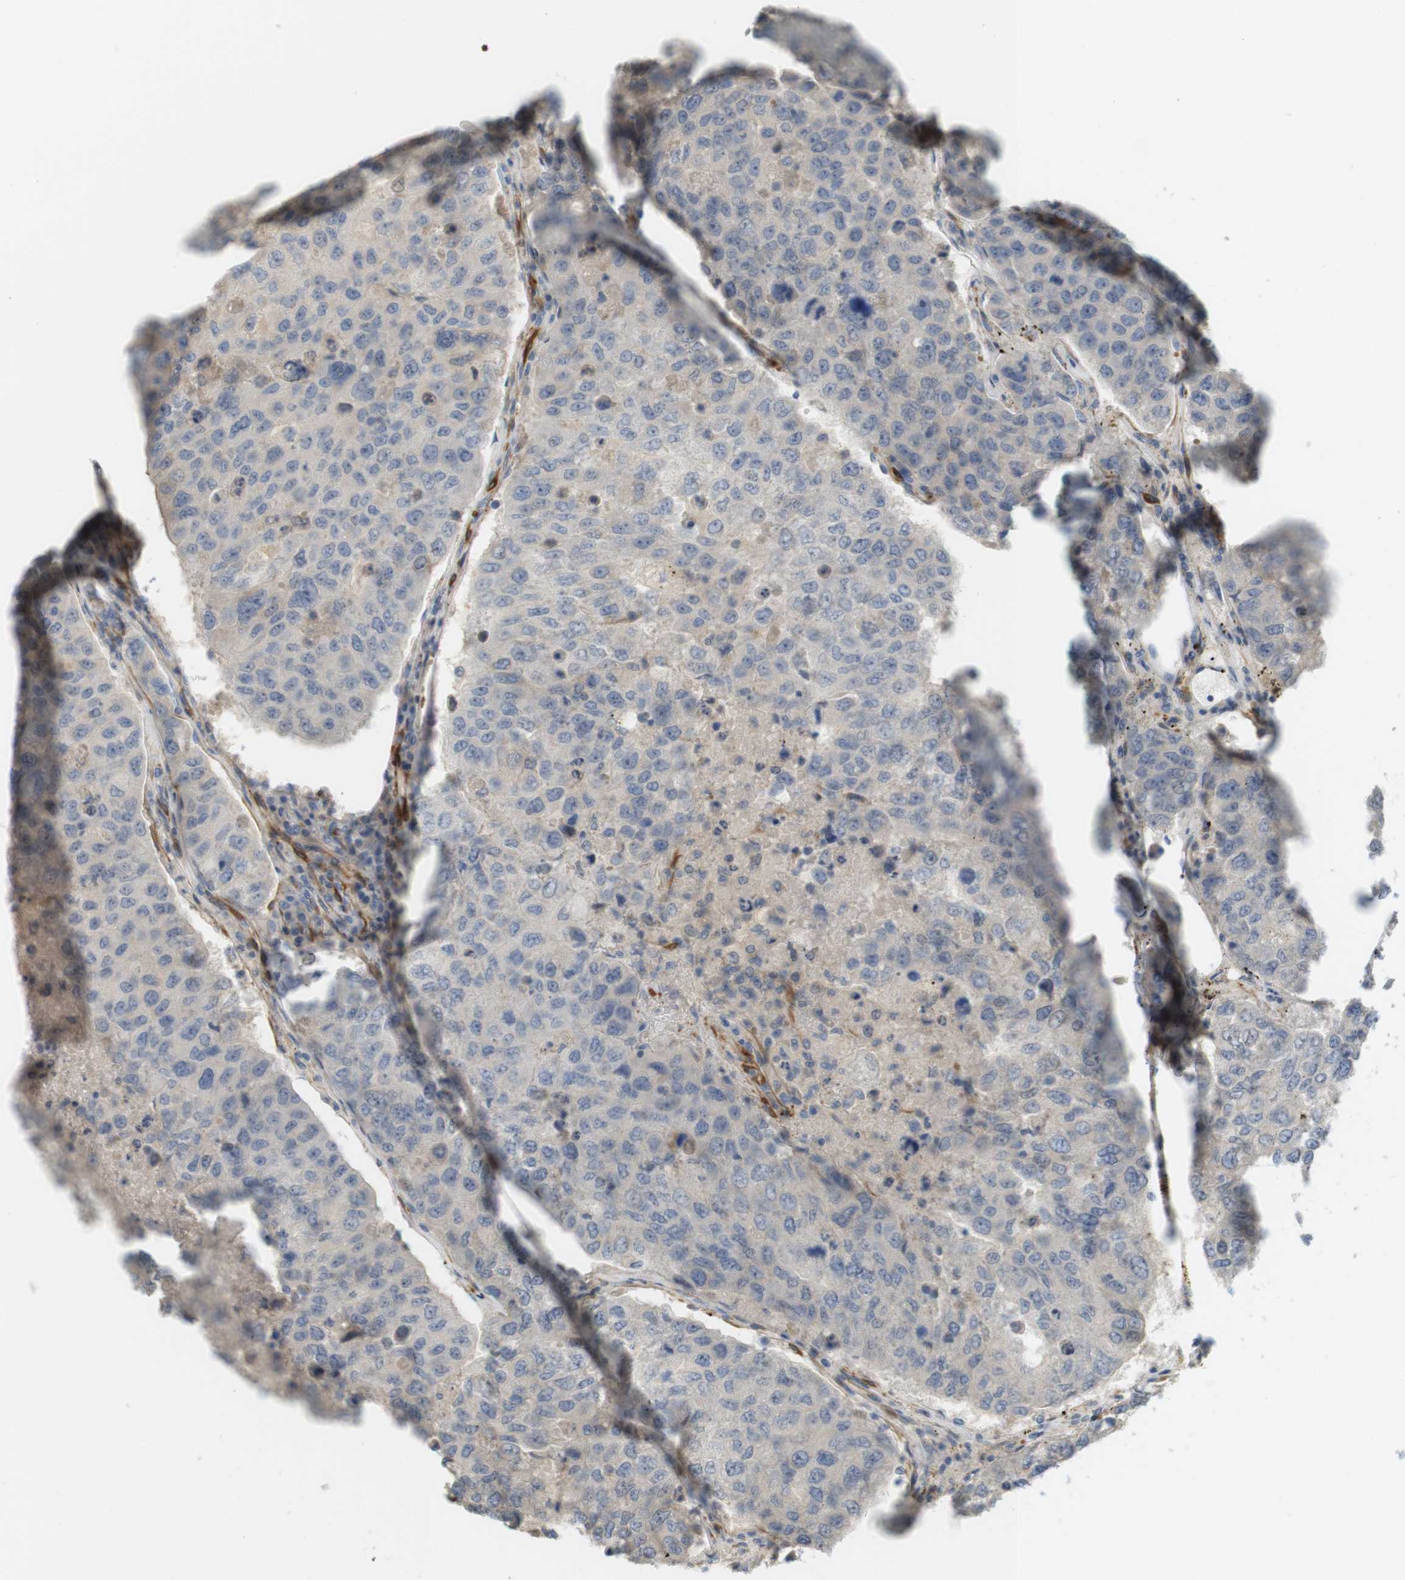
{"staining": {"intensity": "negative", "quantity": "none", "location": "none"}, "tissue": "urothelial cancer", "cell_type": "Tumor cells", "image_type": "cancer", "snomed": [{"axis": "morphology", "description": "Urothelial carcinoma, High grade"}, {"axis": "topography", "description": "Lymph node"}, {"axis": "topography", "description": "Urinary bladder"}], "caption": "Immunohistochemistry (IHC) image of urothelial cancer stained for a protein (brown), which displays no staining in tumor cells.", "gene": "PDE3A", "patient": {"sex": "male", "age": 51}}